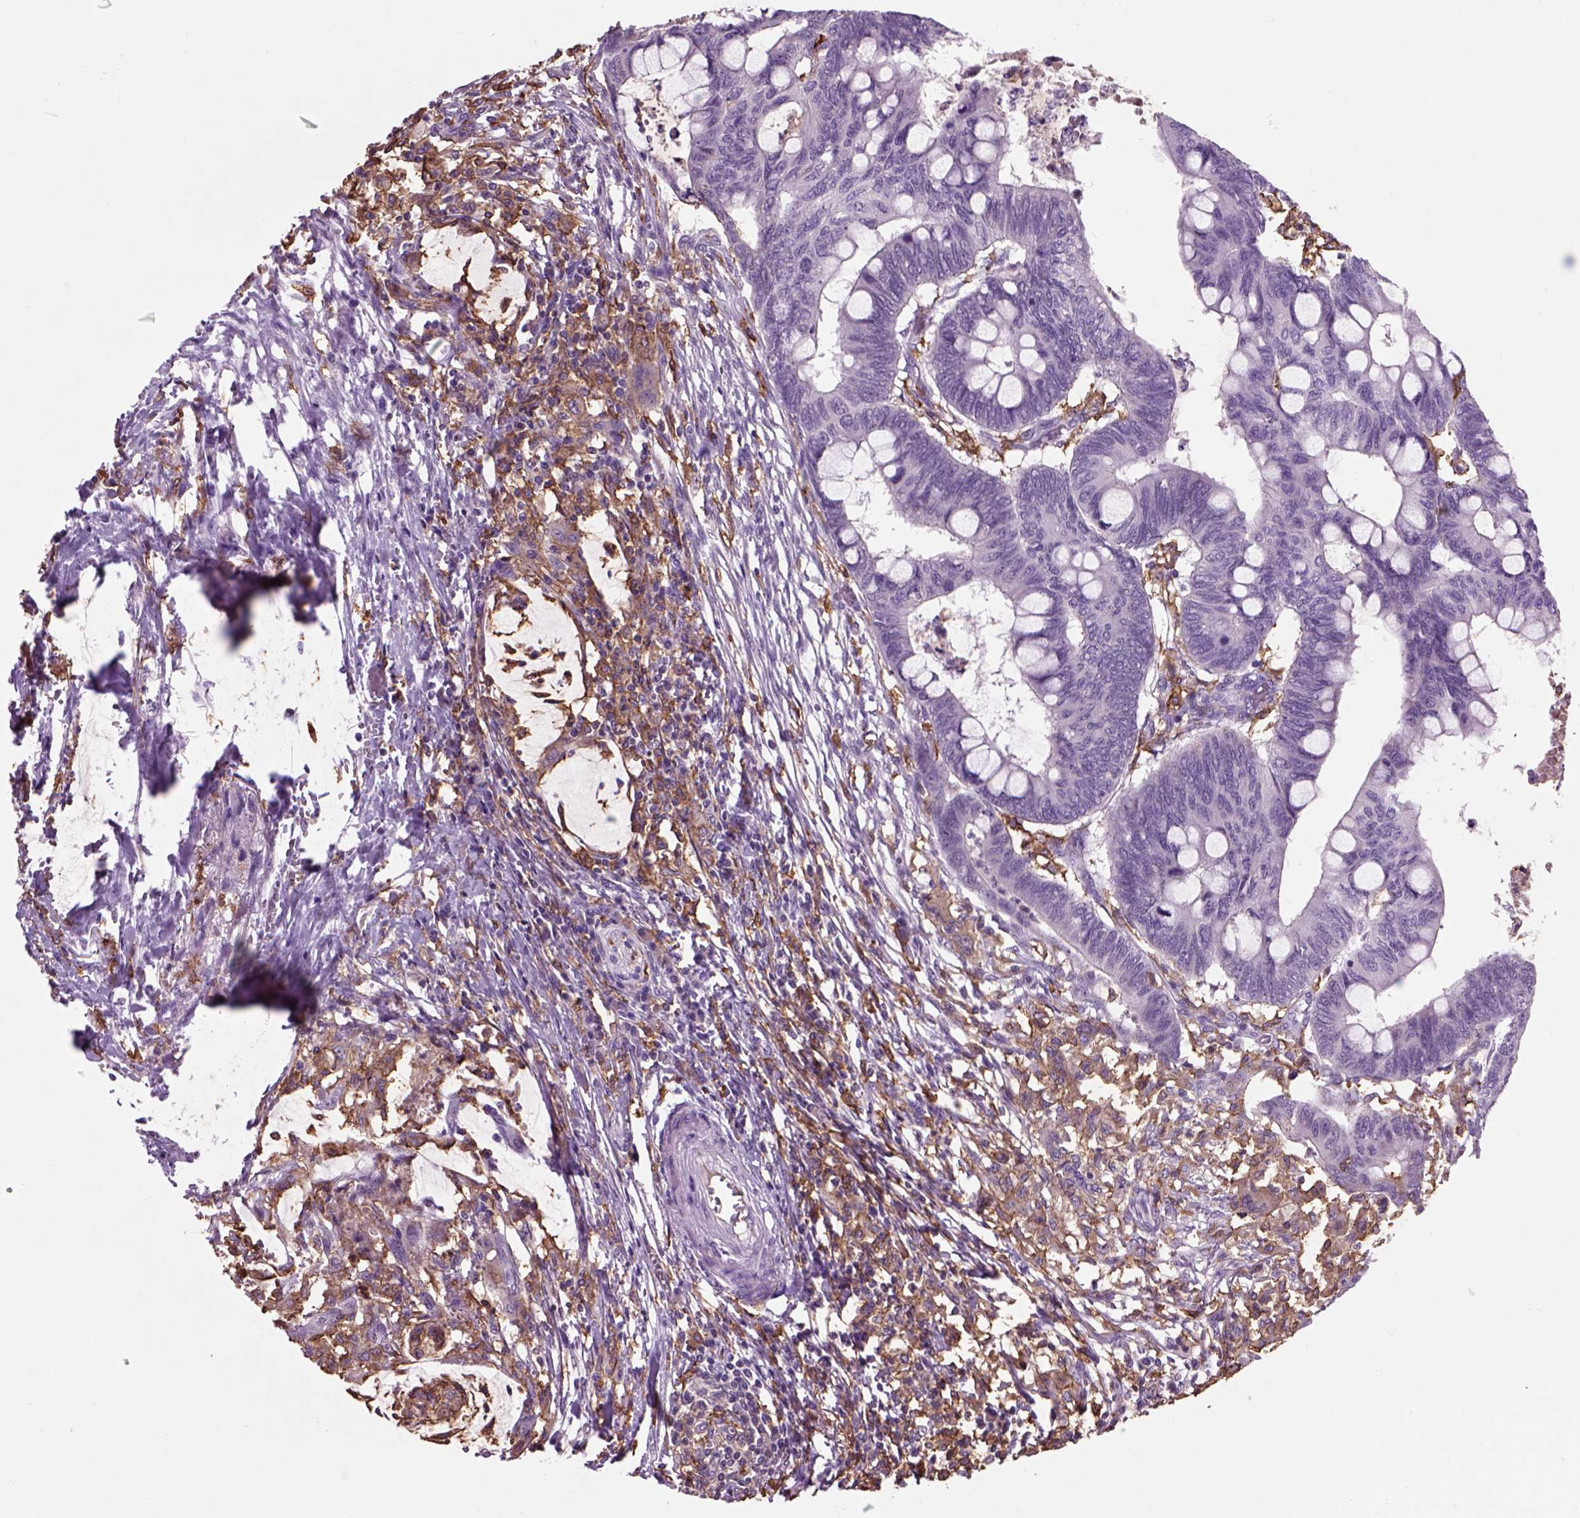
{"staining": {"intensity": "negative", "quantity": "none", "location": "none"}, "tissue": "colorectal cancer", "cell_type": "Tumor cells", "image_type": "cancer", "snomed": [{"axis": "morphology", "description": "Normal tissue, NOS"}, {"axis": "morphology", "description": "Adenocarcinoma, NOS"}, {"axis": "topography", "description": "Rectum"}, {"axis": "topography", "description": "Peripheral nerve tissue"}], "caption": "Colorectal adenocarcinoma was stained to show a protein in brown. There is no significant staining in tumor cells.", "gene": "CD14", "patient": {"sex": "male", "age": 92}}